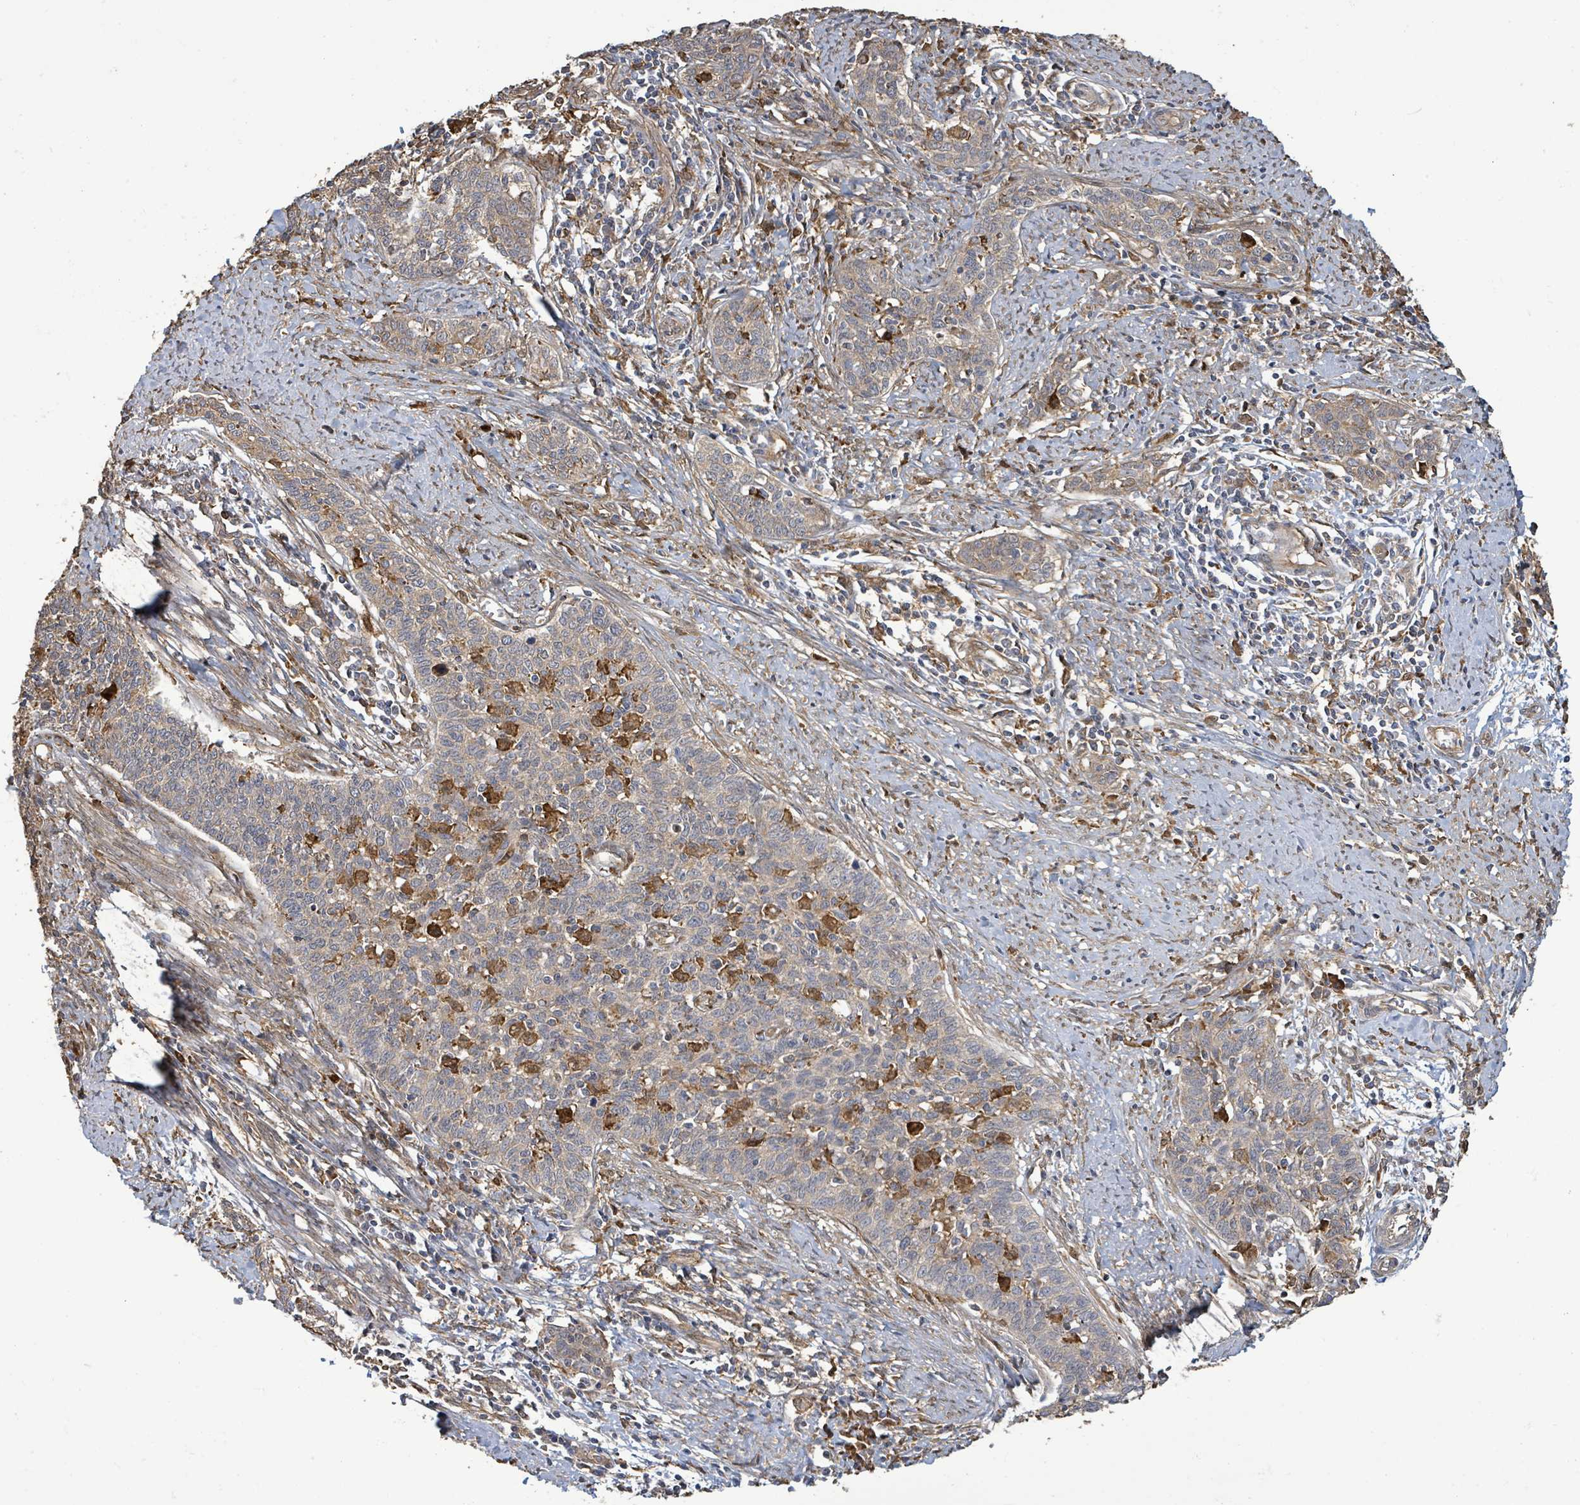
{"staining": {"intensity": "weak", "quantity": "<25%", "location": "cytoplasmic/membranous"}, "tissue": "cervical cancer", "cell_type": "Tumor cells", "image_type": "cancer", "snomed": [{"axis": "morphology", "description": "Squamous cell carcinoma, NOS"}, {"axis": "topography", "description": "Cervix"}], "caption": "Protein analysis of cervical cancer (squamous cell carcinoma) displays no significant positivity in tumor cells.", "gene": "ARPIN", "patient": {"sex": "female", "age": 39}}